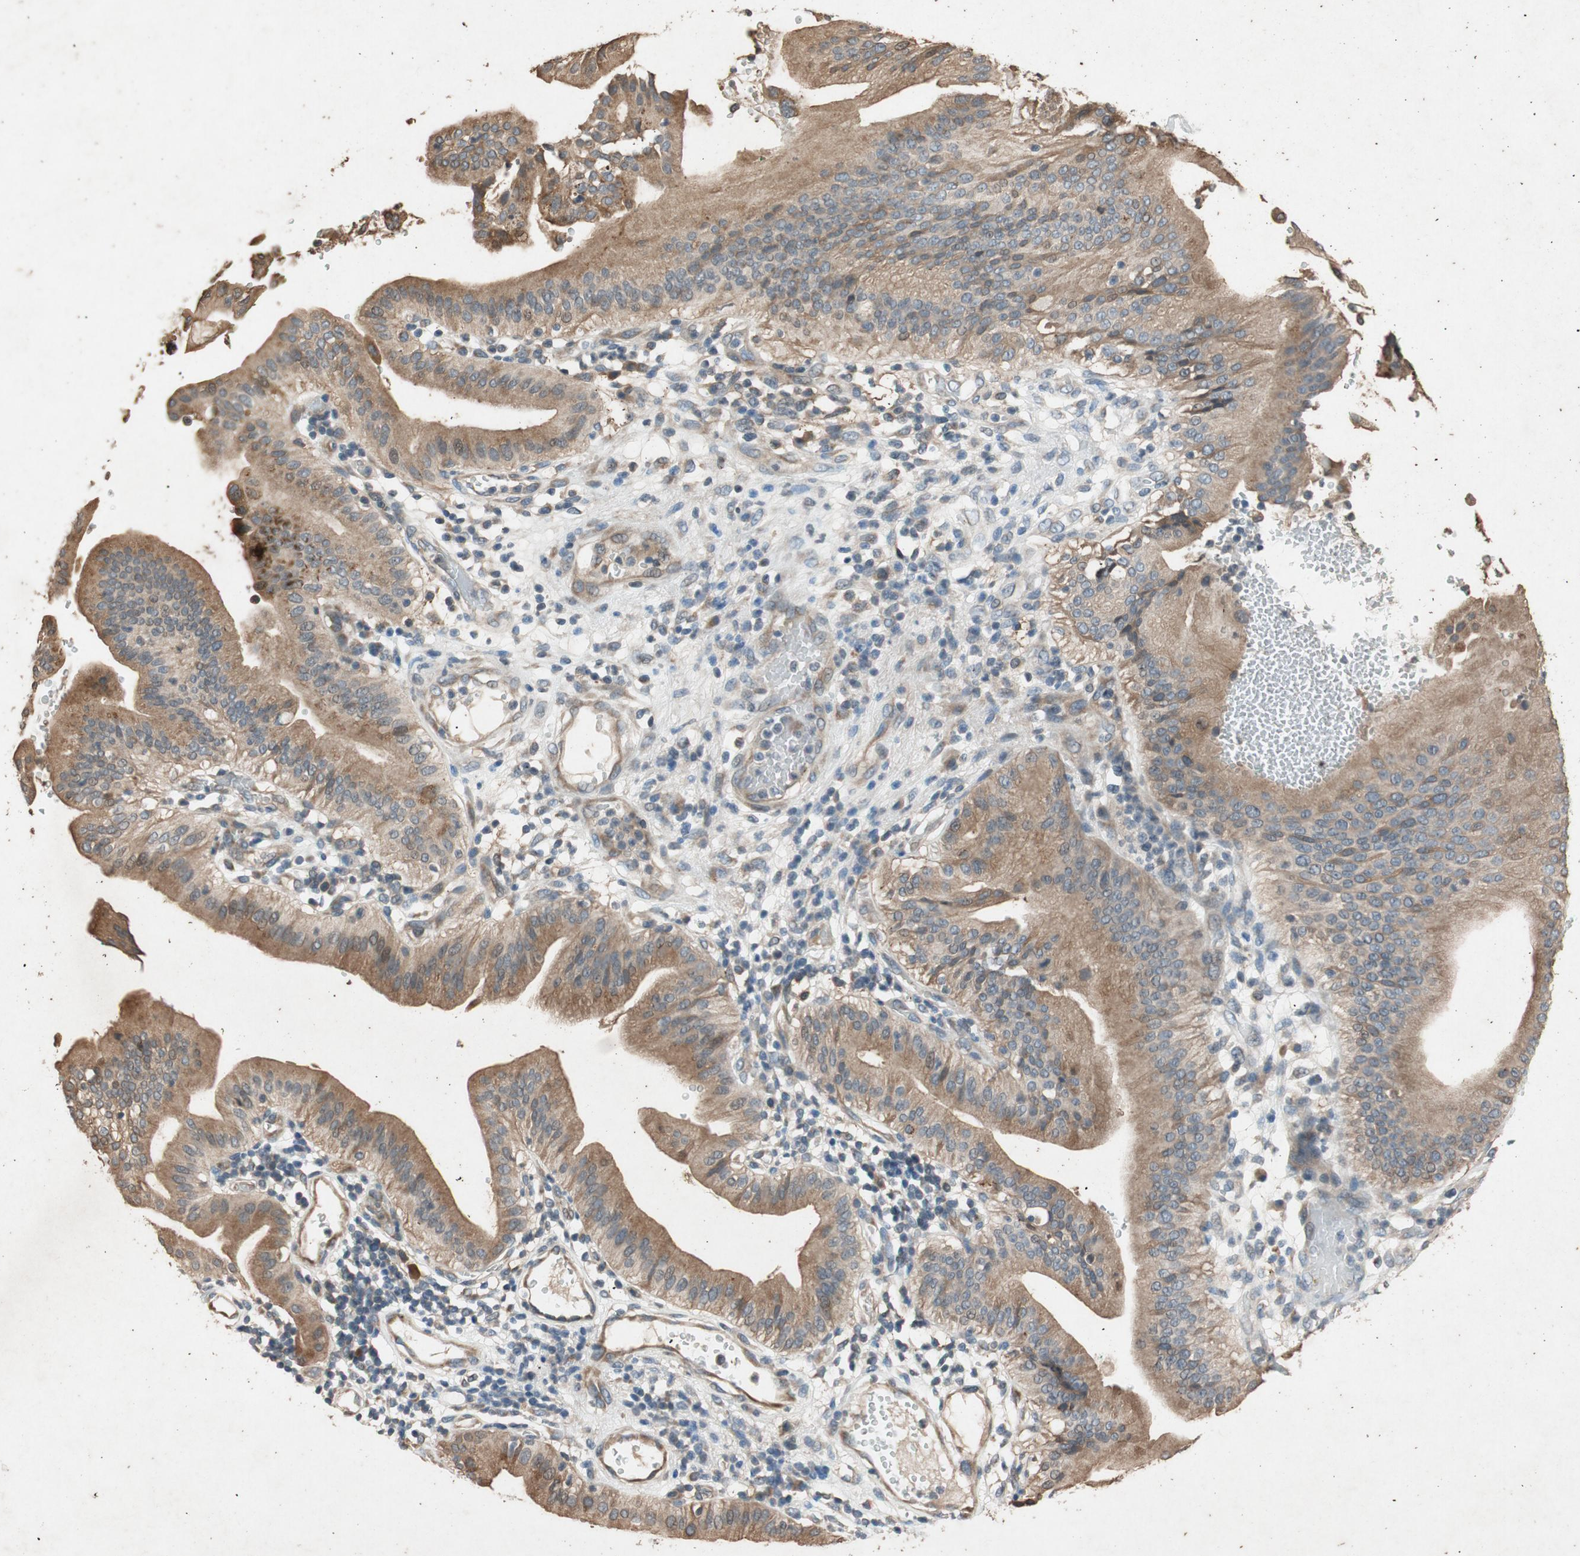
{"staining": {"intensity": "moderate", "quantity": ">75%", "location": "cytoplasmic/membranous"}, "tissue": "pancreatic cancer", "cell_type": "Tumor cells", "image_type": "cancer", "snomed": [{"axis": "morphology", "description": "Adenocarcinoma, NOS"}, {"axis": "morphology", "description": "Adenocarcinoma, metastatic, NOS"}, {"axis": "topography", "description": "Lymph node"}, {"axis": "topography", "description": "Pancreas"}, {"axis": "topography", "description": "Duodenum"}], "caption": "Protein expression analysis of pancreatic adenocarcinoma demonstrates moderate cytoplasmic/membranous expression in approximately >75% of tumor cells.", "gene": "ATP2C1", "patient": {"sex": "female", "age": 64}}